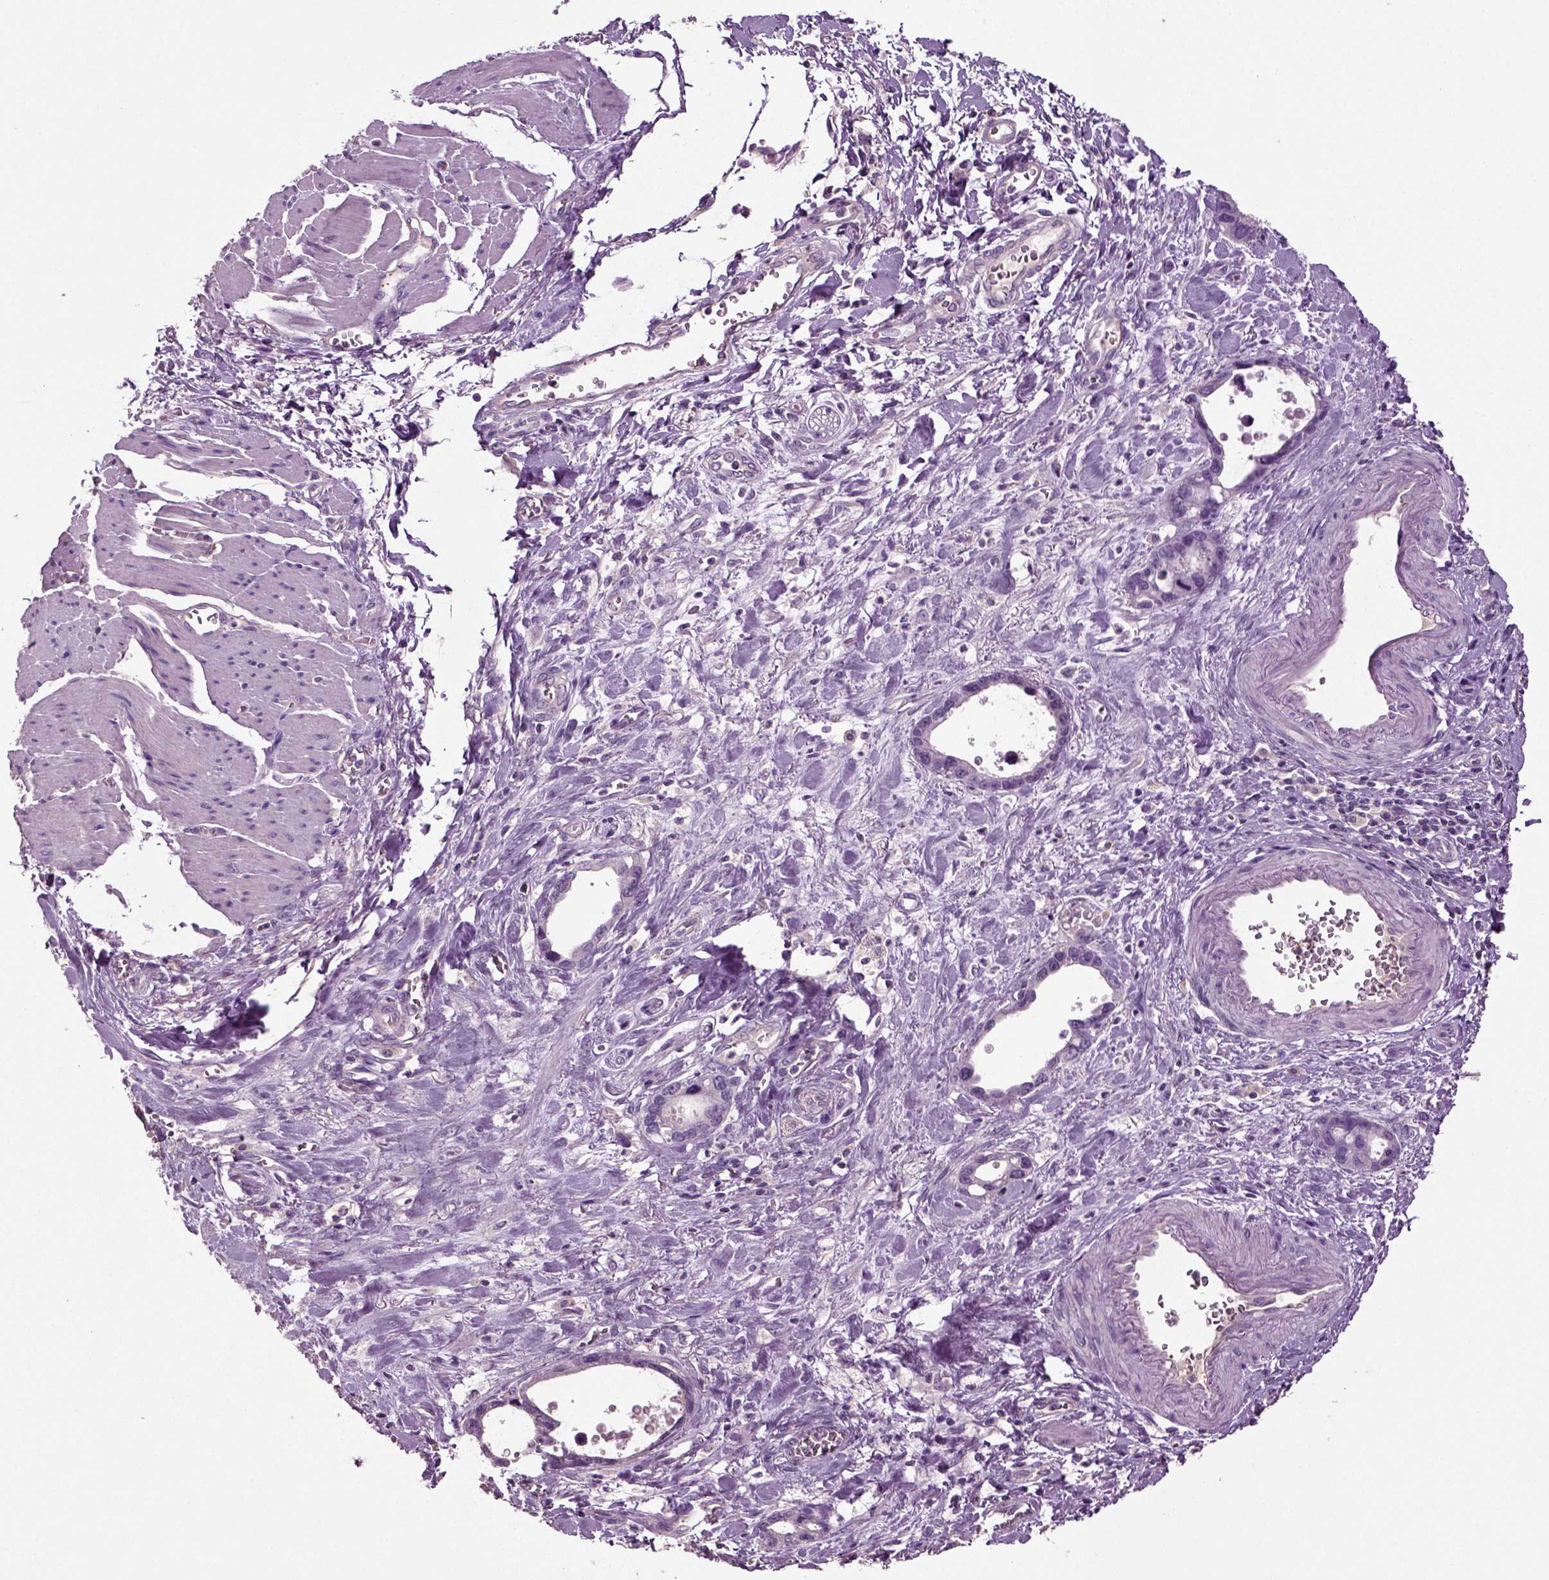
{"staining": {"intensity": "negative", "quantity": "none", "location": "none"}, "tissue": "stomach cancer", "cell_type": "Tumor cells", "image_type": "cancer", "snomed": [{"axis": "morphology", "description": "Normal tissue, NOS"}, {"axis": "morphology", "description": "Adenocarcinoma, NOS"}, {"axis": "topography", "description": "Esophagus"}, {"axis": "topography", "description": "Stomach, upper"}], "caption": "The IHC photomicrograph has no significant staining in tumor cells of stomach cancer tissue.", "gene": "DEFB118", "patient": {"sex": "male", "age": 74}}